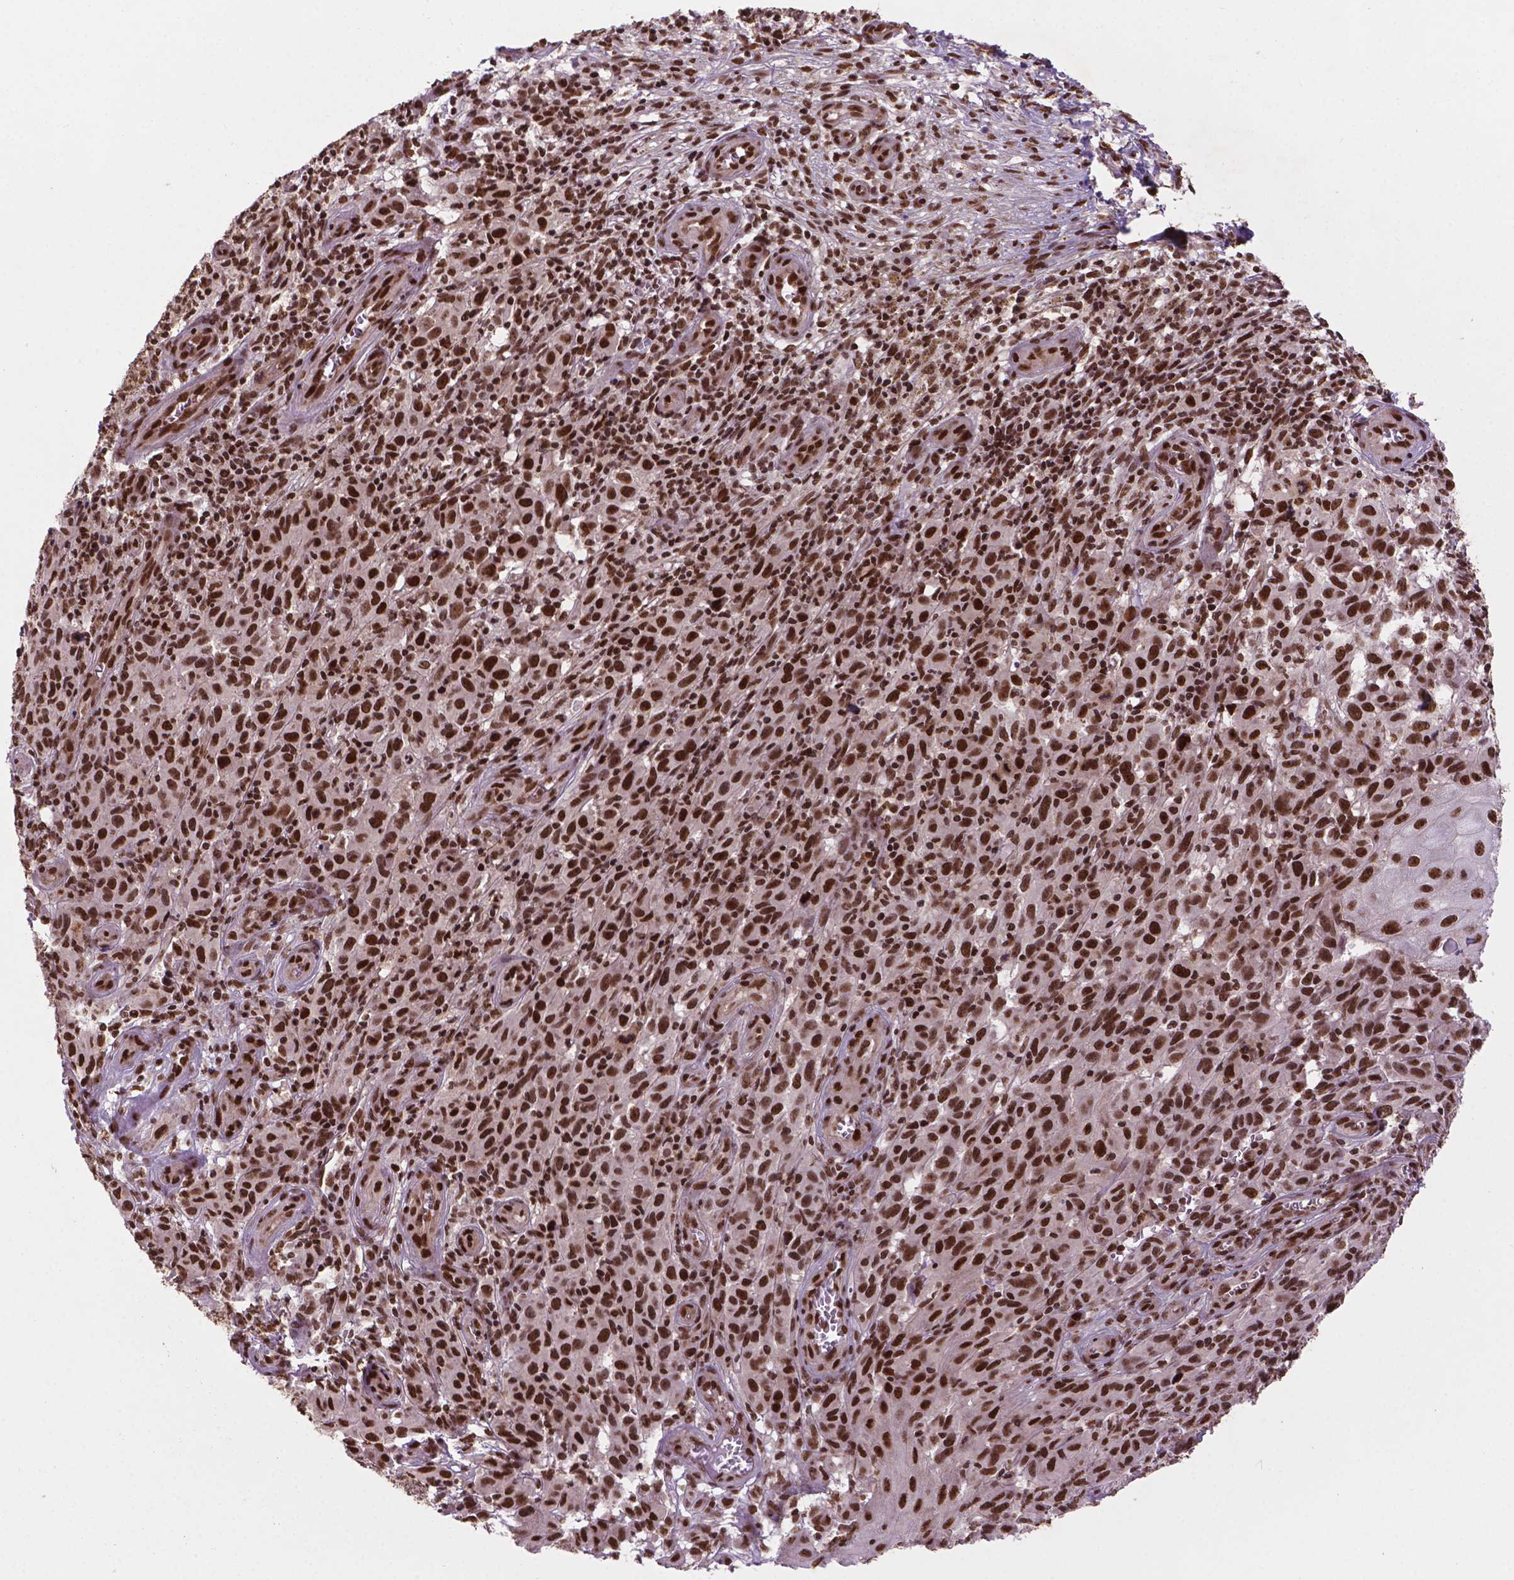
{"staining": {"intensity": "strong", "quantity": ">75%", "location": "nuclear"}, "tissue": "melanoma", "cell_type": "Tumor cells", "image_type": "cancer", "snomed": [{"axis": "morphology", "description": "Malignant melanoma, NOS"}, {"axis": "topography", "description": "Skin"}], "caption": "High-power microscopy captured an immunohistochemistry (IHC) histopathology image of melanoma, revealing strong nuclear staining in approximately >75% of tumor cells.", "gene": "SIRT6", "patient": {"sex": "female", "age": 53}}